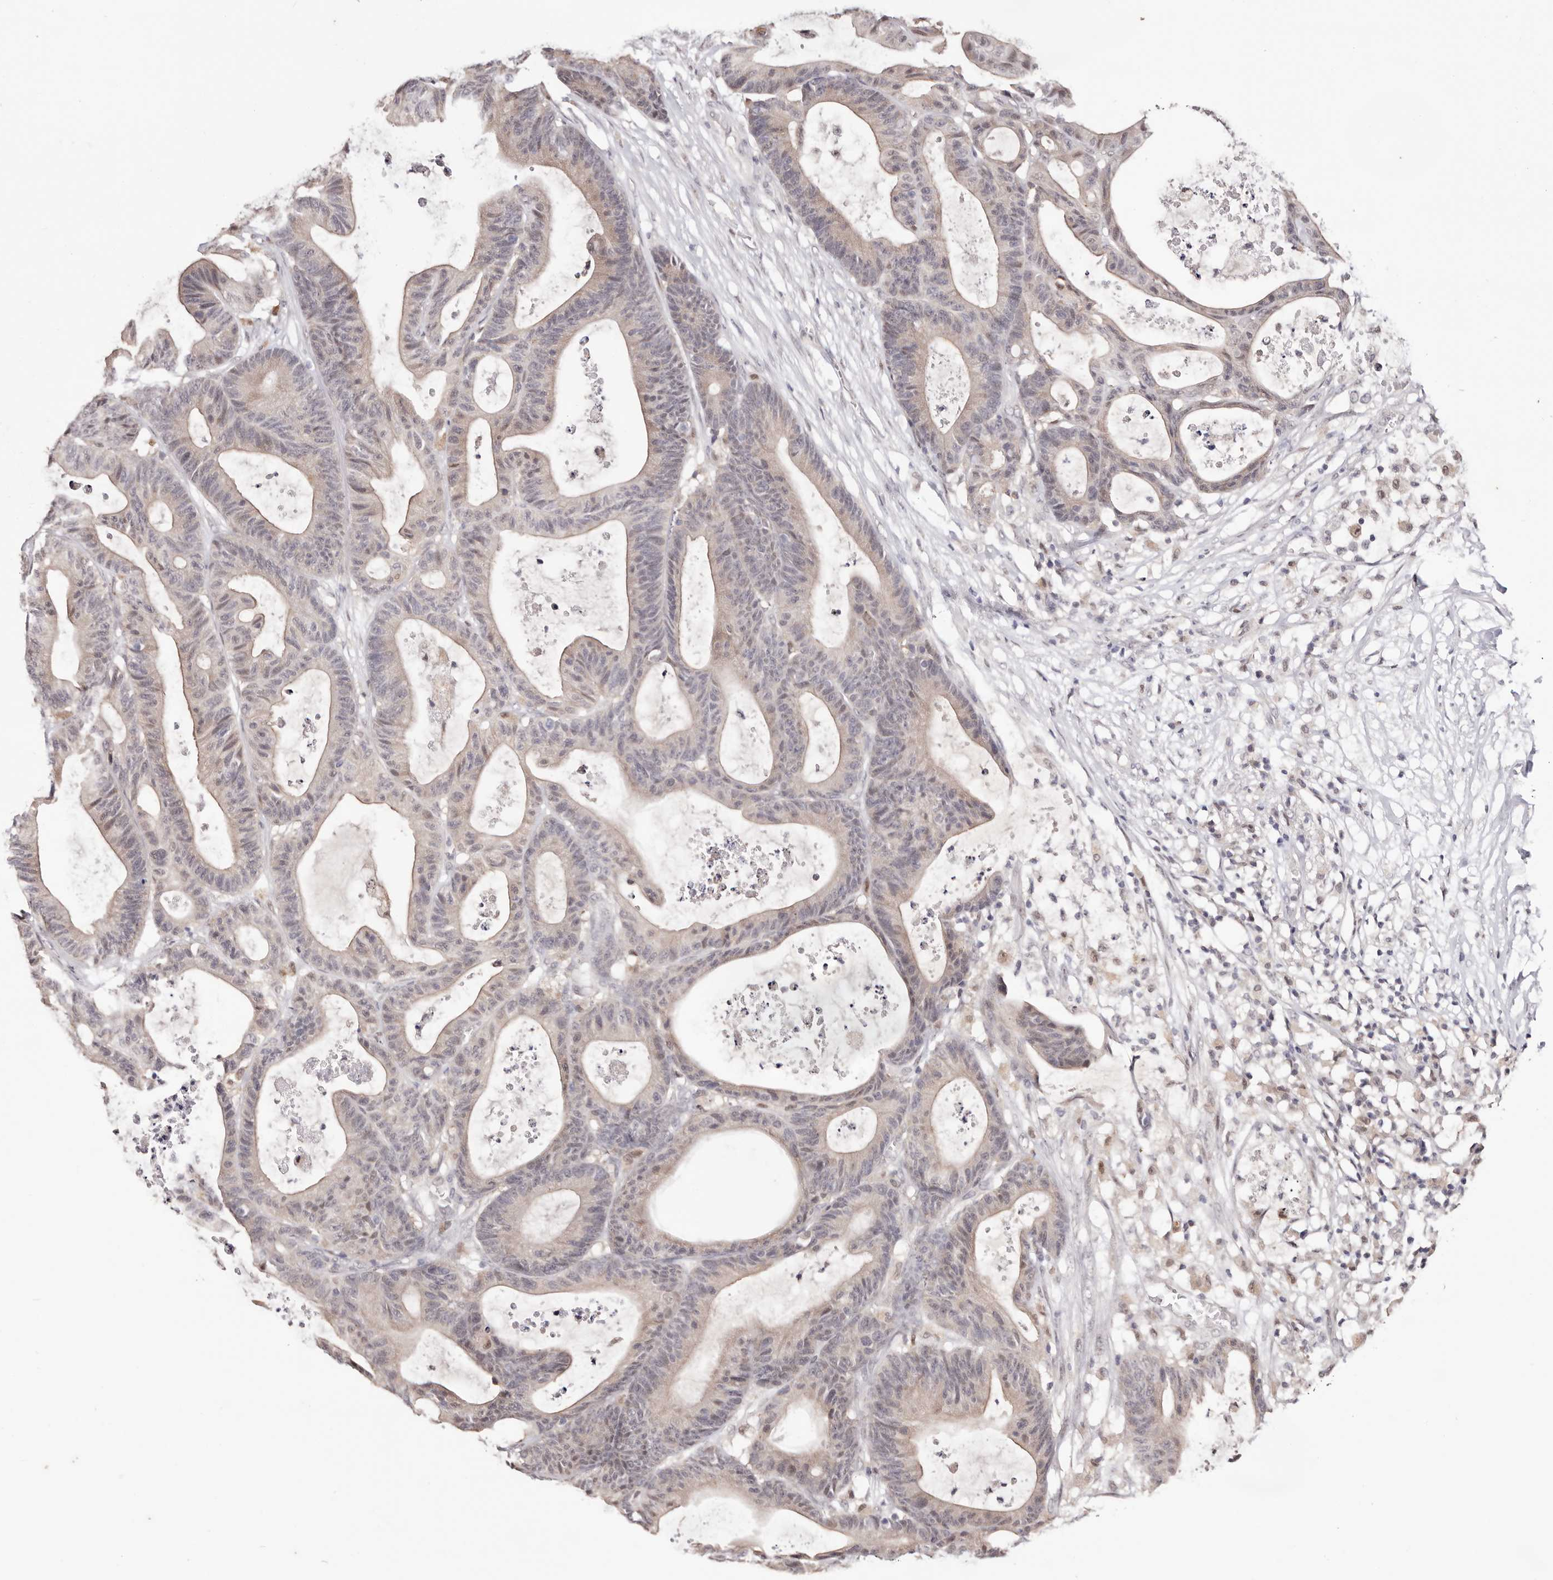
{"staining": {"intensity": "weak", "quantity": "<25%", "location": "cytoplasmic/membranous"}, "tissue": "colorectal cancer", "cell_type": "Tumor cells", "image_type": "cancer", "snomed": [{"axis": "morphology", "description": "Adenocarcinoma, NOS"}, {"axis": "topography", "description": "Colon"}], "caption": "Human colorectal adenocarcinoma stained for a protein using immunohistochemistry (IHC) displays no staining in tumor cells.", "gene": "TYW3", "patient": {"sex": "female", "age": 84}}